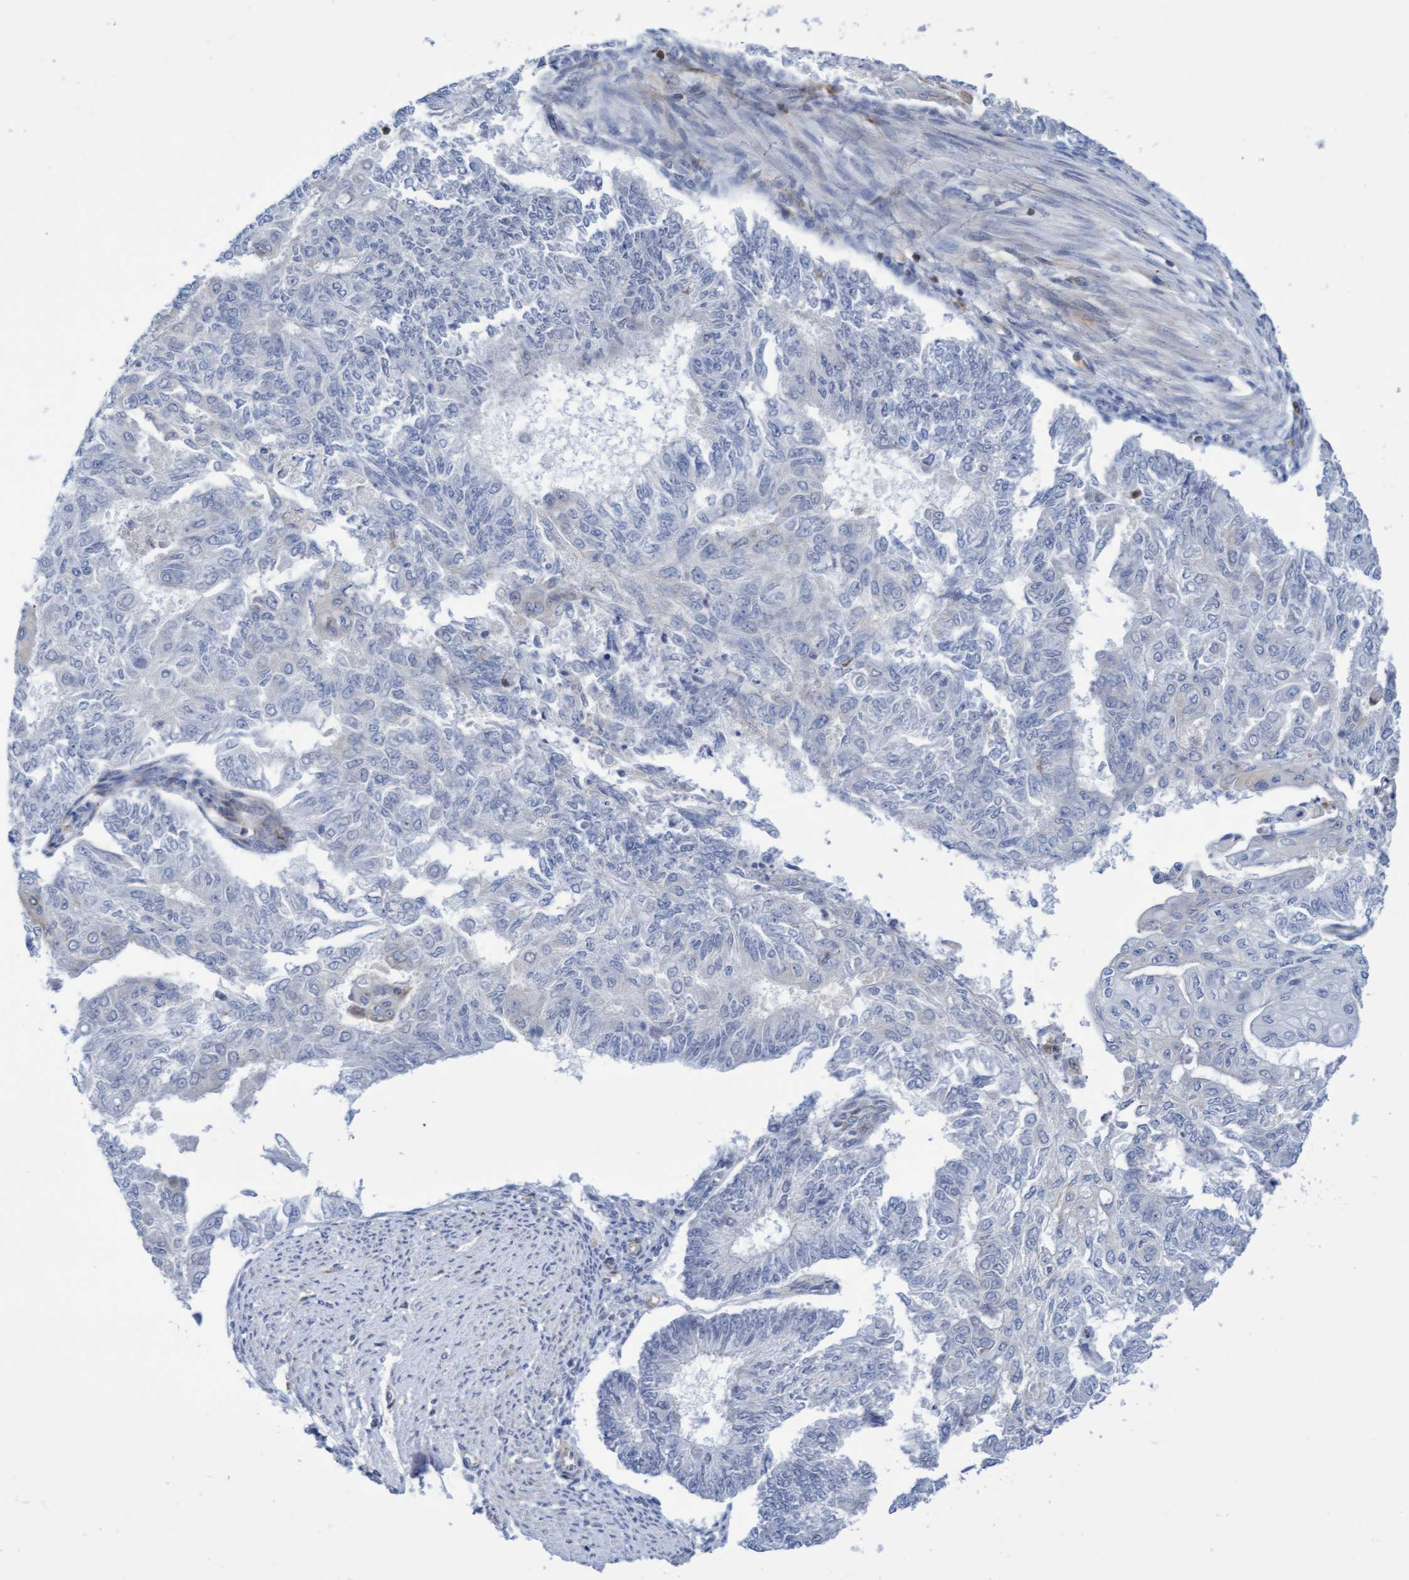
{"staining": {"intensity": "negative", "quantity": "none", "location": "none"}, "tissue": "endometrial cancer", "cell_type": "Tumor cells", "image_type": "cancer", "snomed": [{"axis": "morphology", "description": "Adenocarcinoma, NOS"}, {"axis": "topography", "description": "Endometrium"}], "caption": "Image shows no protein staining in tumor cells of endometrial cancer (adenocarcinoma) tissue.", "gene": "FNBP1", "patient": {"sex": "female", "age": 32}}